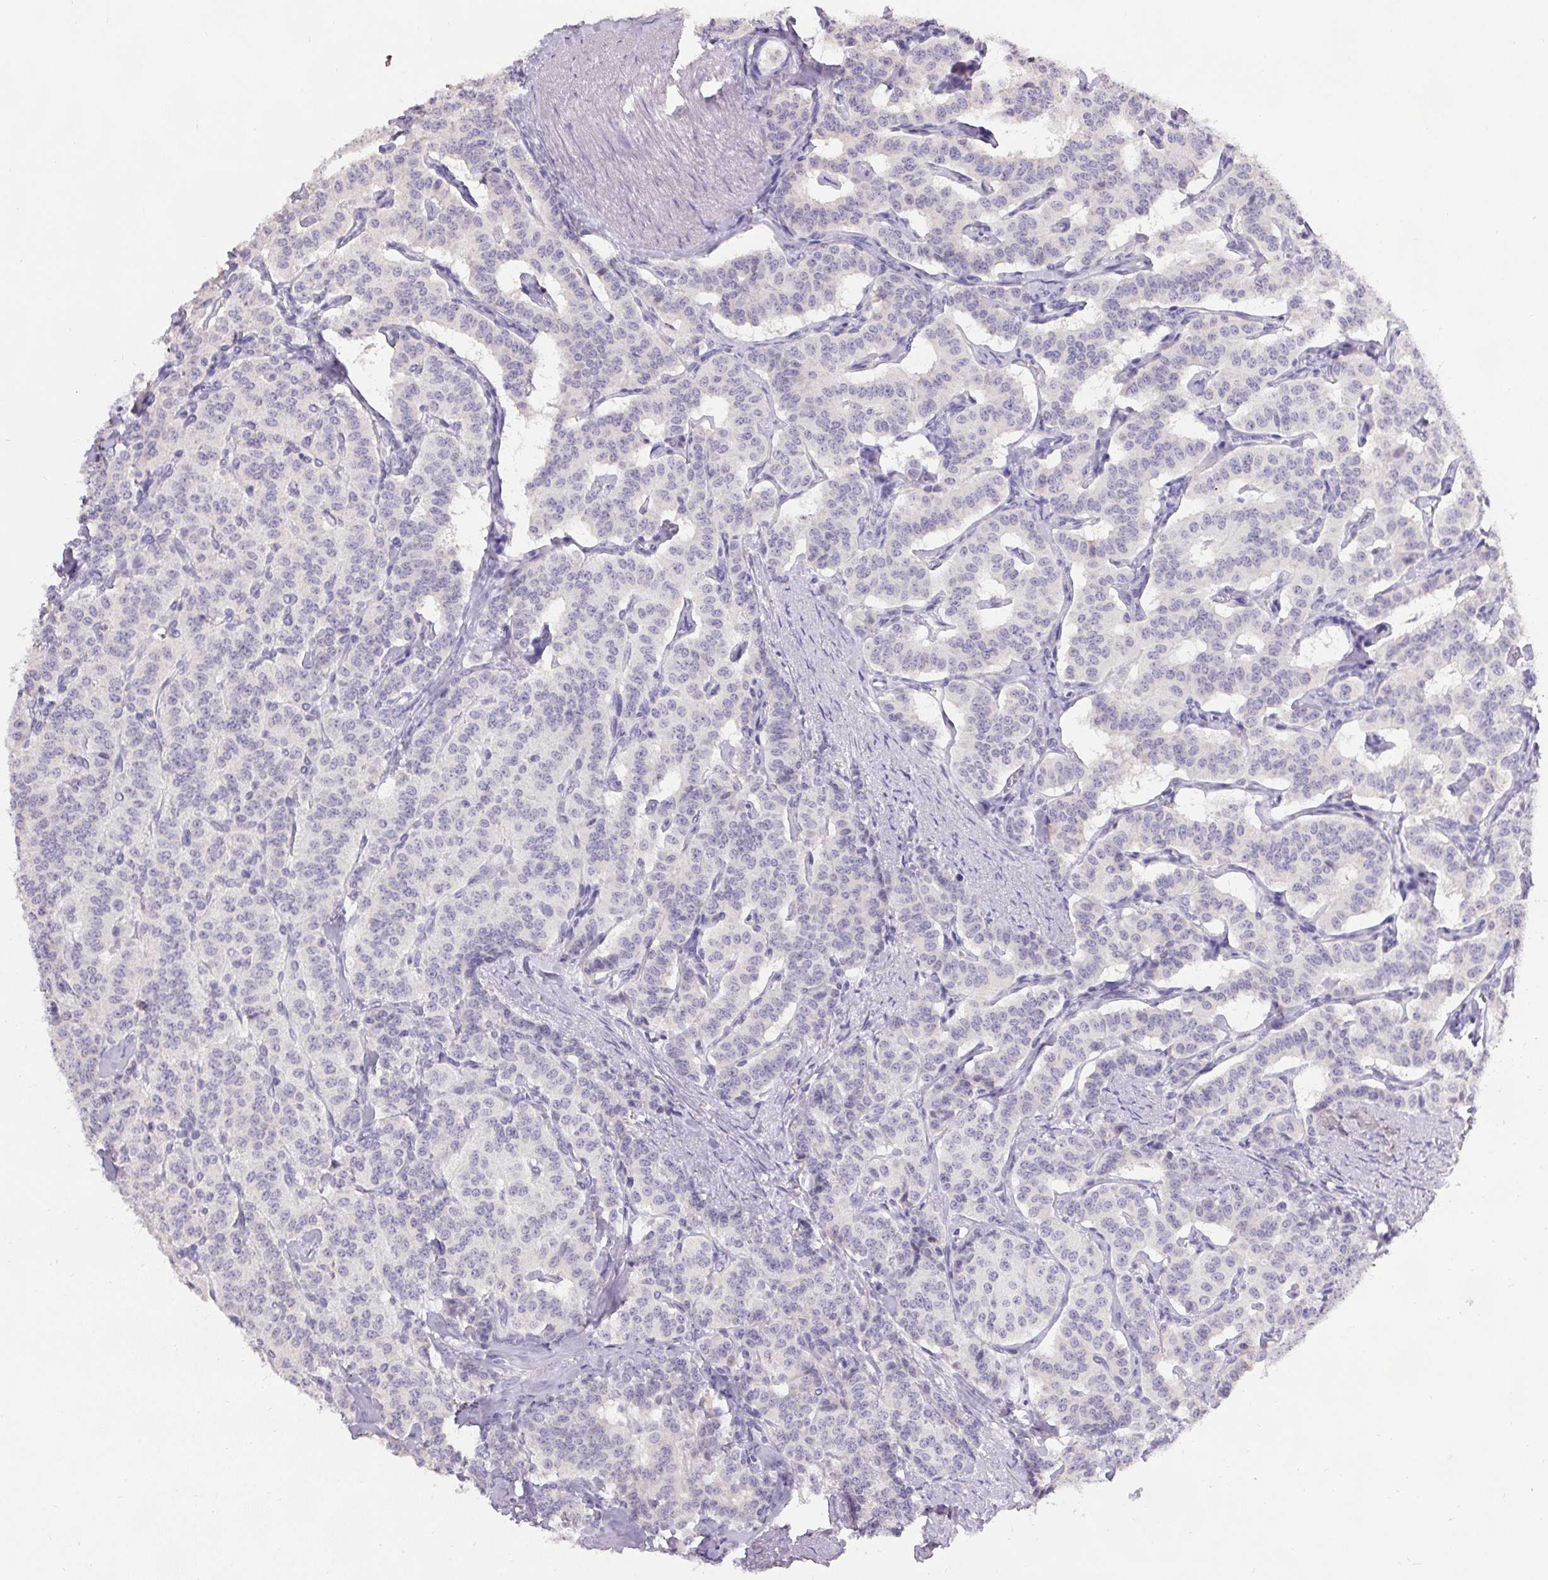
{"staining": {"intensity": "negative", "quantity": "none", "location": "none"}, "tissue": "carcinoid", "cell_type": "Tumor cells", "image_type": "cancer", "snomed": [{"axis": "morphology", "description": "Carcinoid, malignant, NOS"}, {"axis": "topography", "description": "Lung"}], "caption": "Immunohistochemical staining of human carcinoid (malignant) reveals no significant expression in tumor cells.", "gene": "PMEL", "patient": {"sex": "female", "age": 46}}